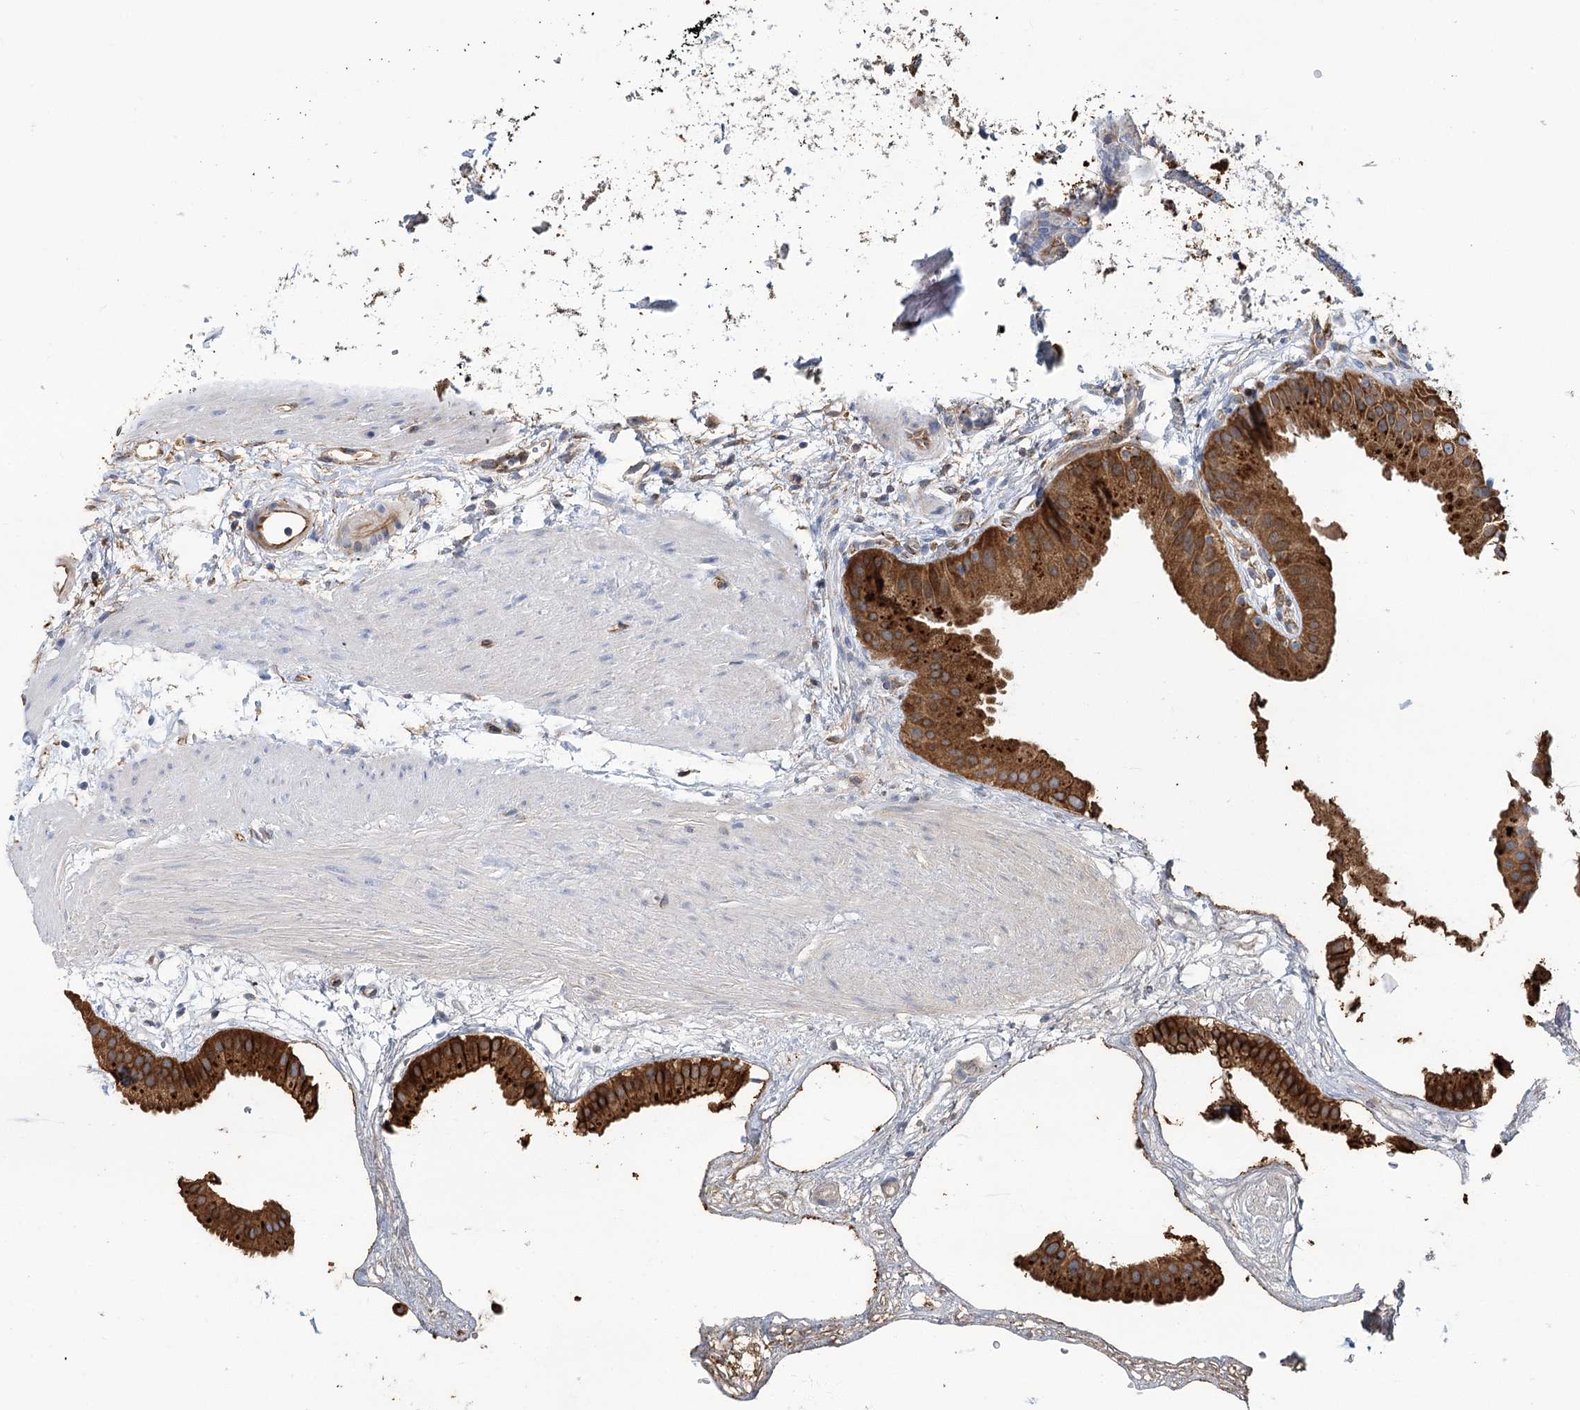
{"staining": {"intensity": "strong", "quantity": ">75%", "location": "cytoplasmic/membranous"}, "tissue": "gallbladder", "cell_type": "Glandular cells", "image_type": "normal", "snomed": [{"axis": "morphology", "description": "Normal tissue, NOS"}, {"axis": "topography", "description": "Gallbladder"}], "caption": "Normal gallbladder was stained to show a protein in brown. There is high levels of strong cytoplasmic/membranous staining in approximately >75% of glandular cells.", "gene": "GUSB", "patient": {"sex": "female", "age": 64}}